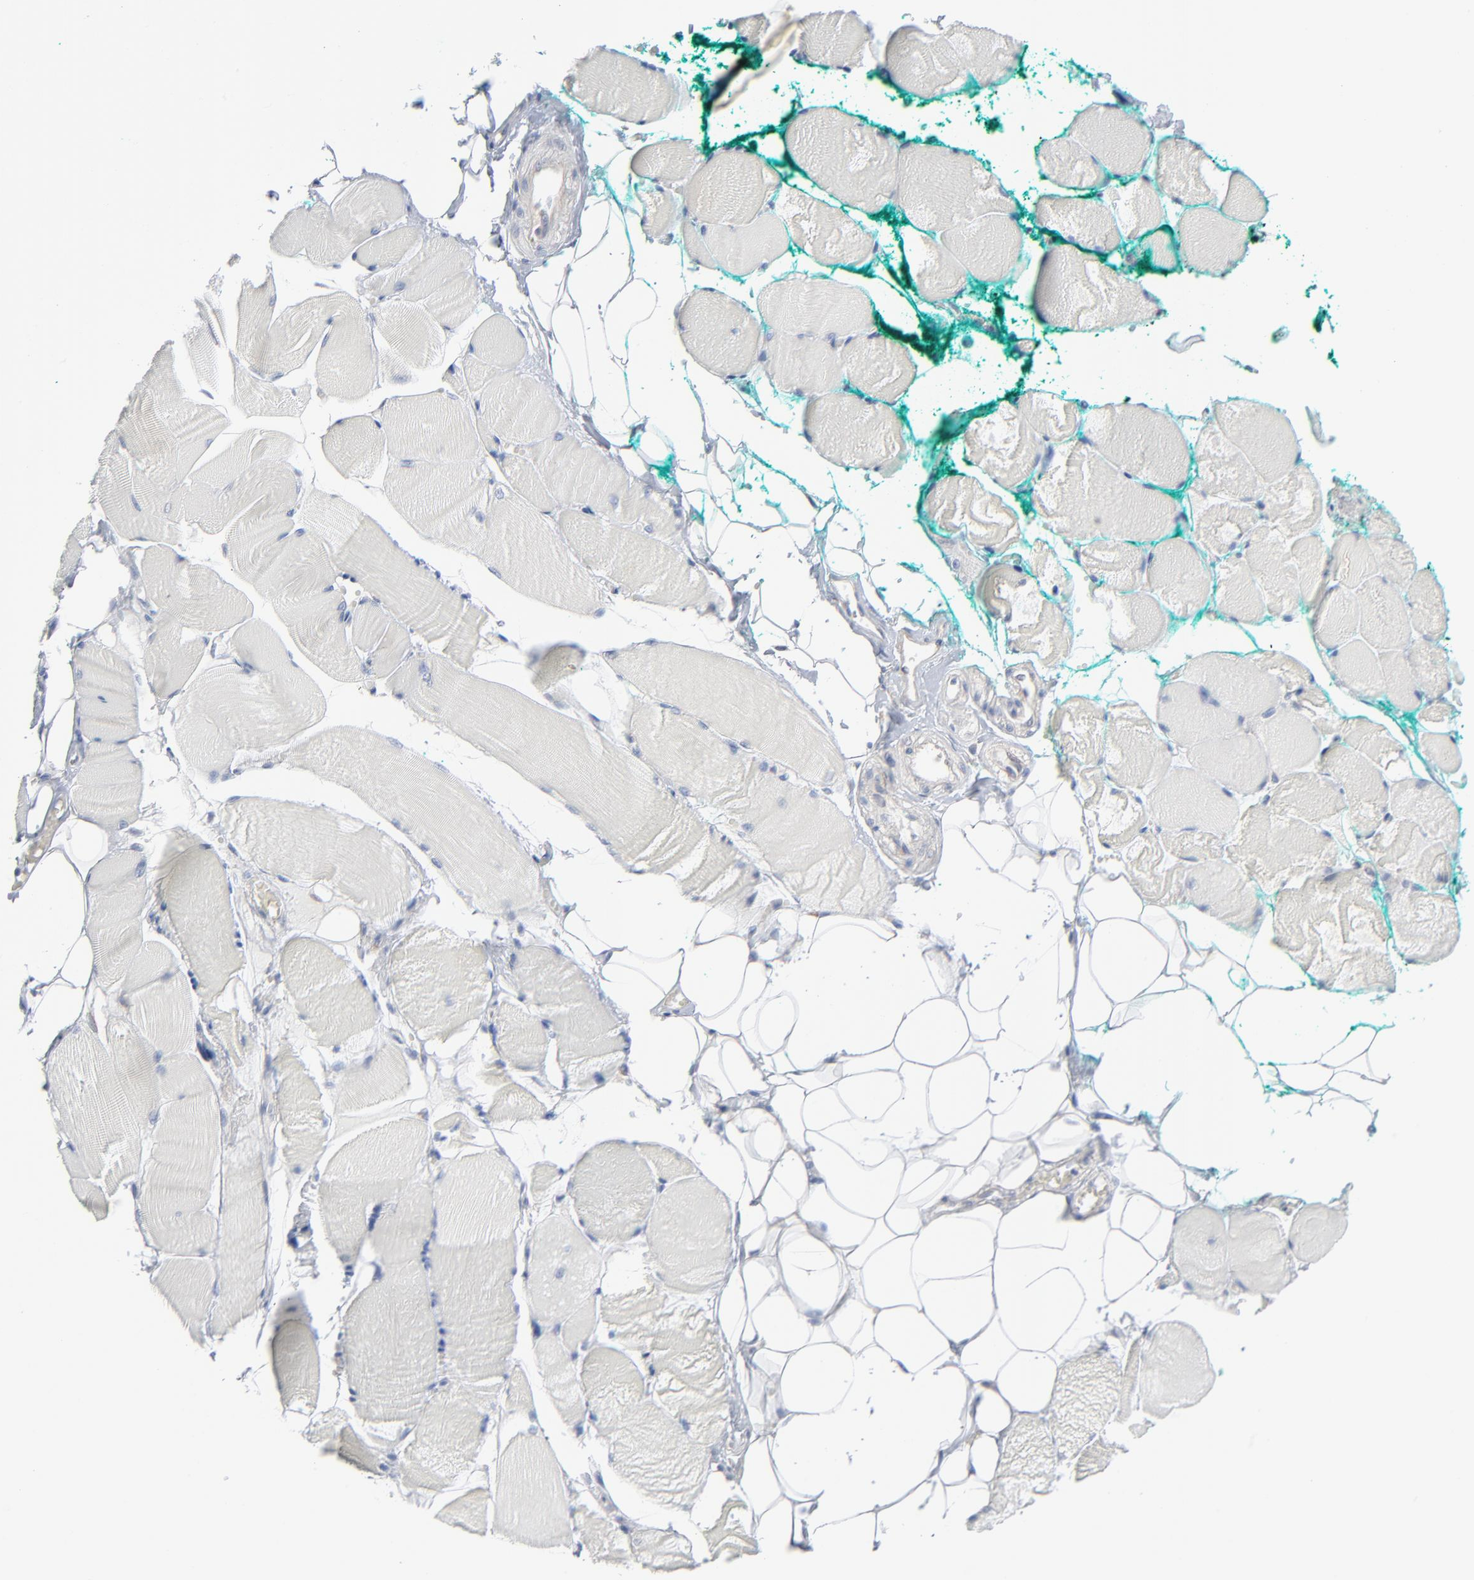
{"staining": {"intensity": "negative", "quantity": "none", "location": "none"}, "tissue": "skeletal muscle", "cell_type": "Myocytes", "image_type": "normal", "snomed": [{"axis": "morphology", "description": "Normal tissue, NOS"}, {"axis": "topography", "description": "Skeletal muscle"}, {"axis": "topography", "description": "Peripheral nerve tissue"}], "caption": "This photomicrograph is of normal skeletal muscle stained with immunohistochemistry to label a protein in brown with the nuclei are counter-stained blue. There is no expression in myocytes. (Stains: DAB IHC with hematoxylin counter stain, Microscopy: brightfield microscopy at high magnification).", "gene": "KDSR", "patient": {"sex": "female", "age": 84}}